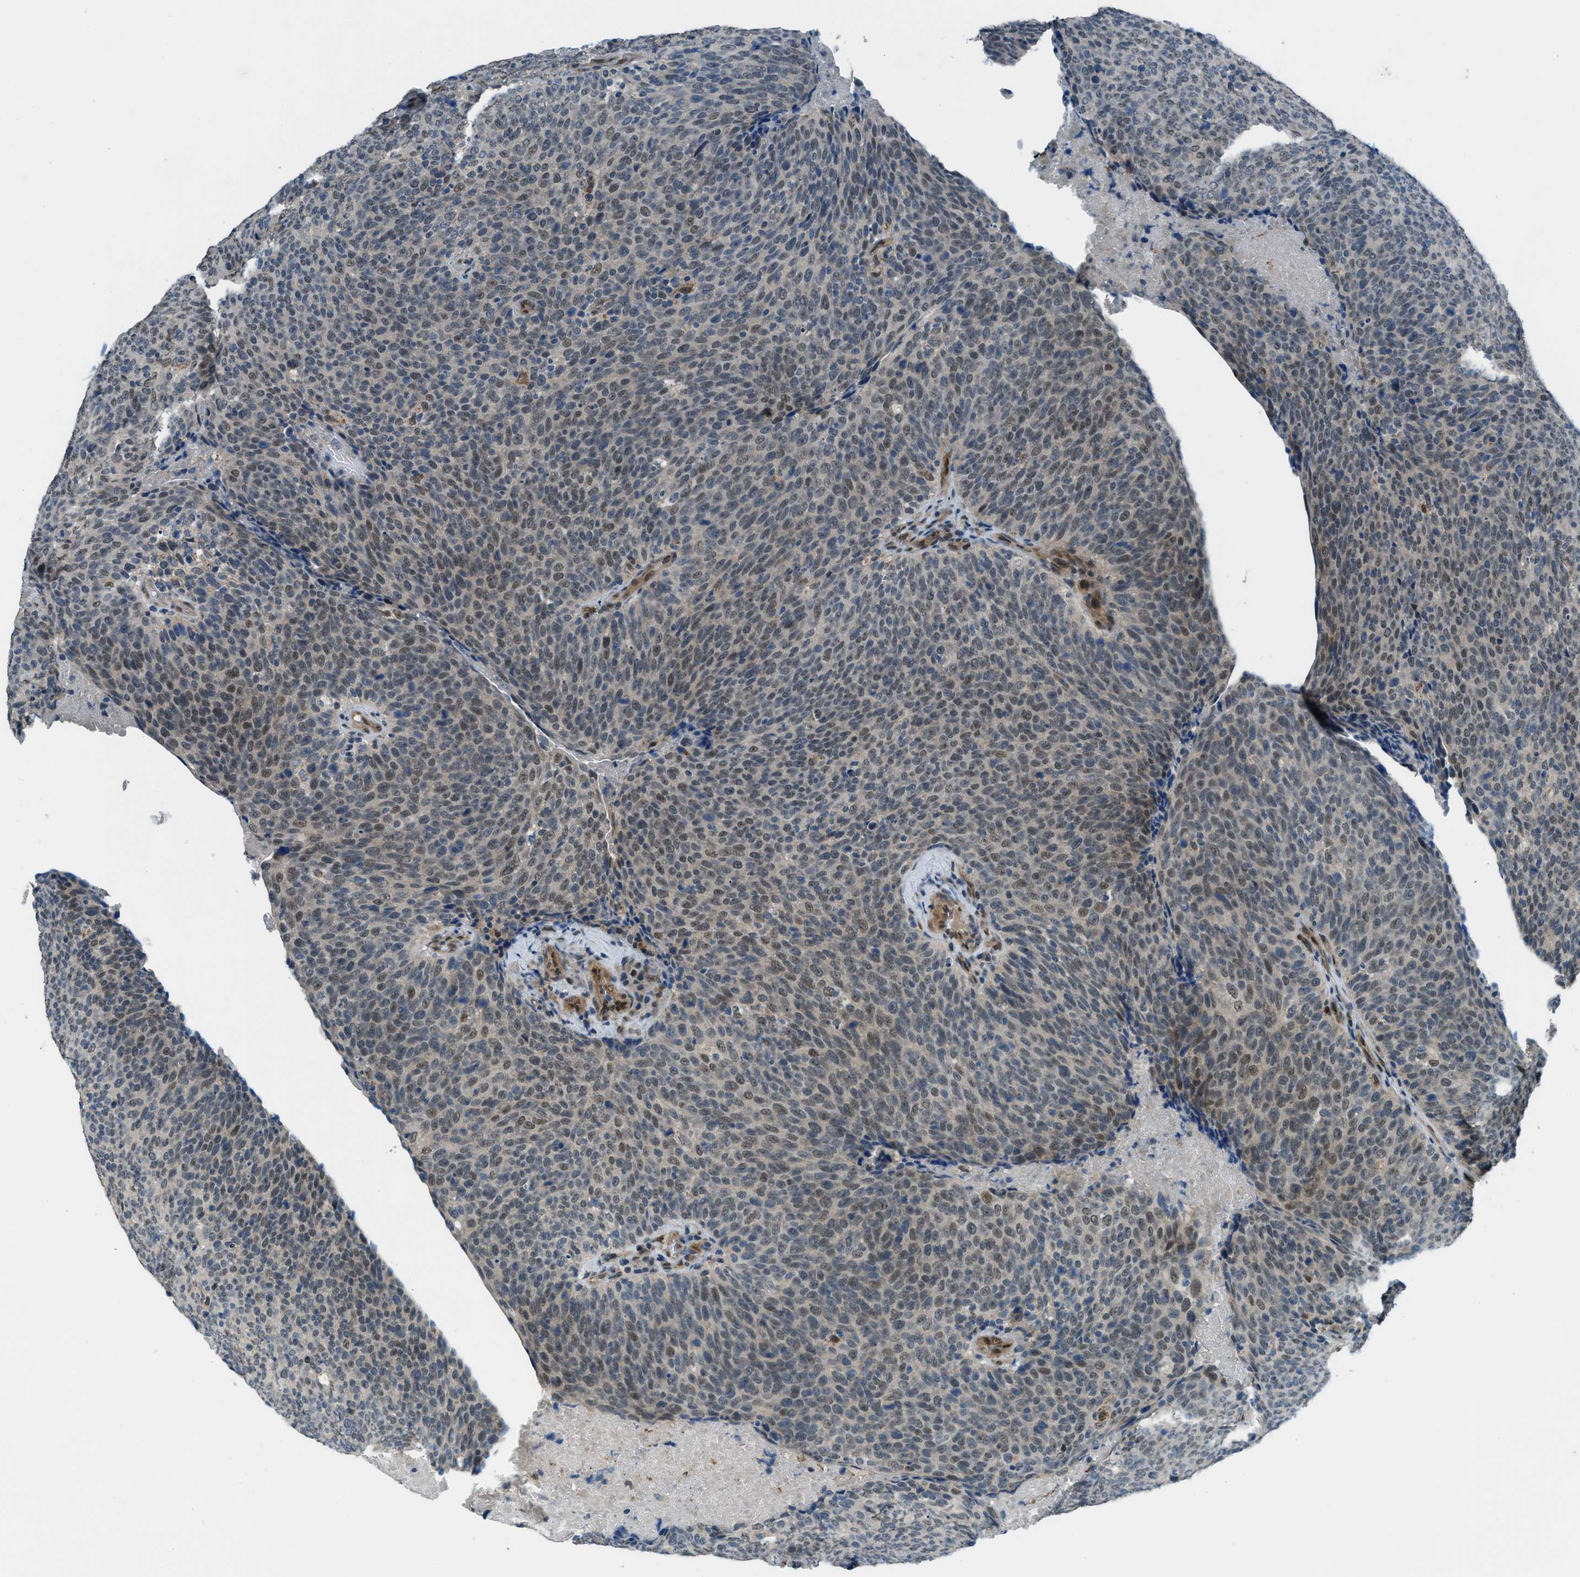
{"staining": {"intensity": "weak", "quantity": "25%-75%", "location": "nuclear"}, "tissue": "head and neck cancer", "cell_type": "Tumor cells", "image_type": "cancer", "snomed": [{"axis": "morphology", "description": "Squamous cell carcinoma, NOS"}, {"axis": "morphology", "description": "Squamous cell carcinoma, metastatic, NOS"}, {"axis": "topography", "description": "Lymph node"}, {"axis": "topography", "description": "Head-Neck"}], "caption": "DAB immunohistochemical staining of head and neck cancer (metastatic squamous cell carcinoma) shows weak nuclear protein expression in approximately 25%-75% of tumor cells. Nuclei are stained in blue.", "gene": "NPEPL1", "patient": {"sex": "male", "age": 62}}